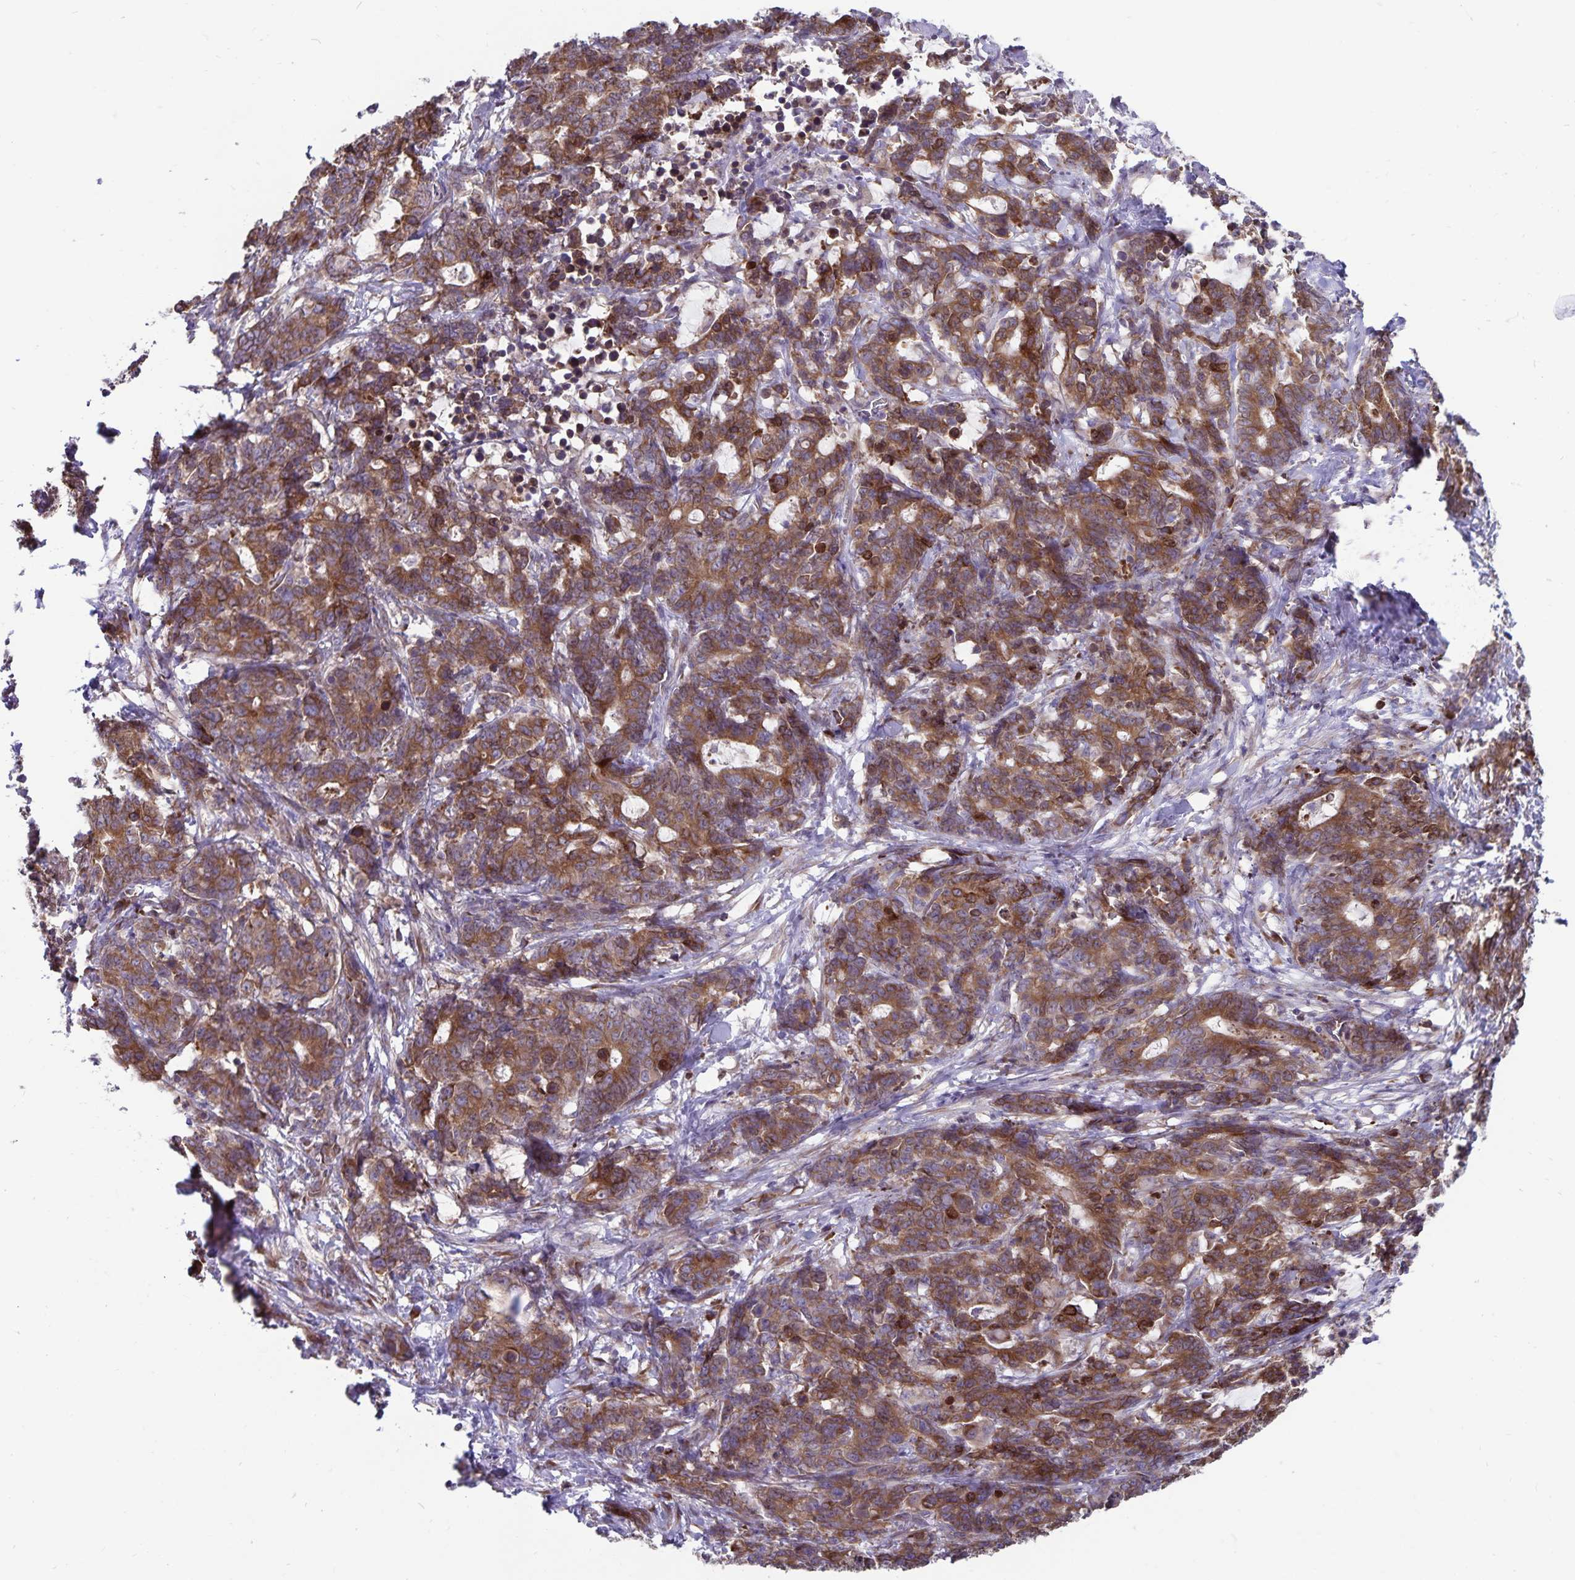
{"staining": {"intensity": "moderate", "quantity": ">75%", "location": "cytoplasmic/membranous"}, "tissue": "stomach cancer", "cell_type": "Tumor cells", "image_type": "cancer", "snomed": [{"axis": "morphology", "description": "Normal tissue, NOS"}, {"axis": "morphology", "description": "Adenocarcinoma, NOS"}, {"axis": "topography", "description": "Stomach"}], "caption": "This photomicrograph exhibits immunohistochemistry staining of human adenocarcinoma (stomach), with medium moderate cytoplasmic/membranous positivity in about >75% of tumor cells.", "gene": "SEC62", "patient": {"sex": "female", "age": 64}}